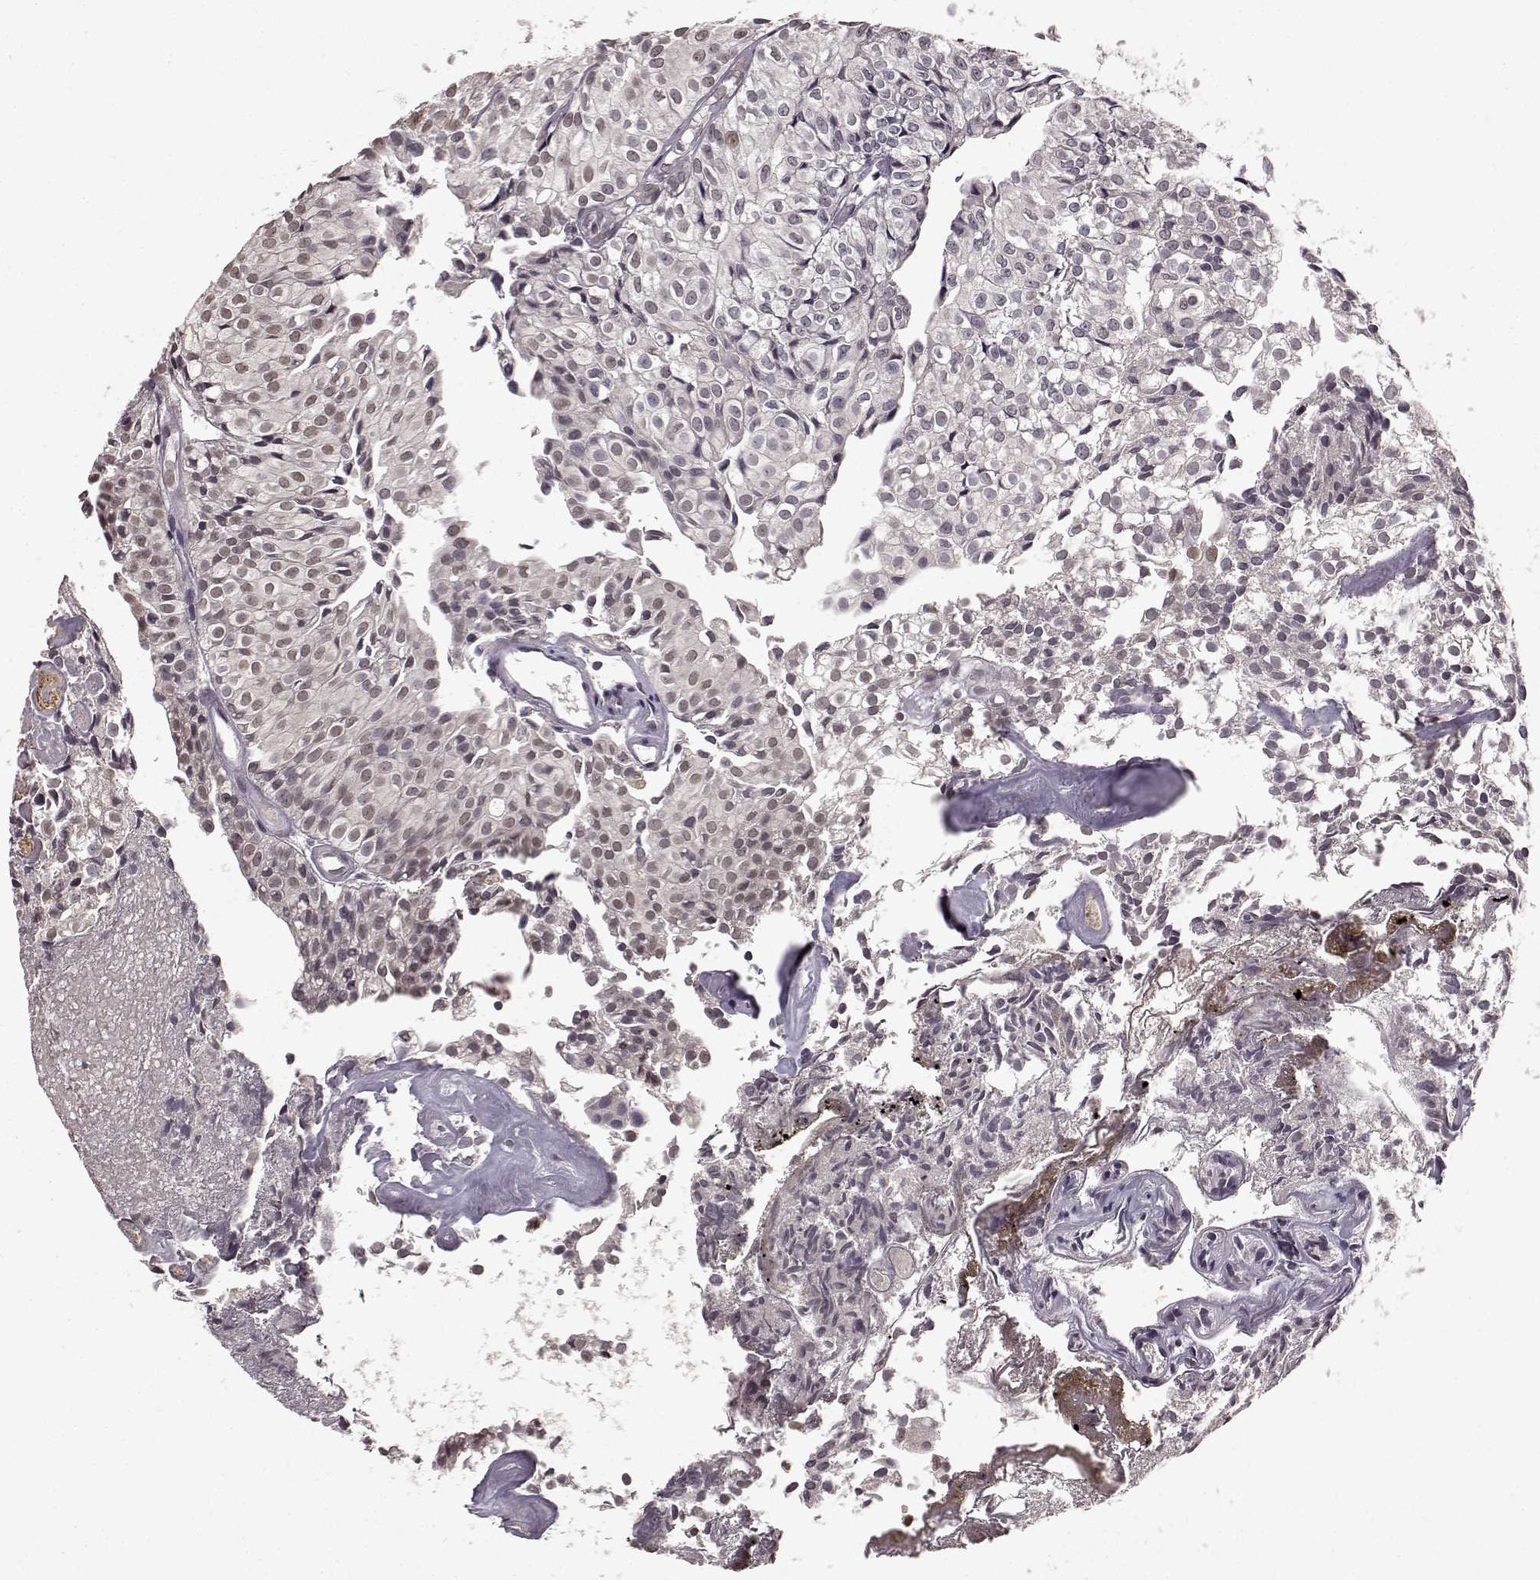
{"staining": {"intensity": "weak", "quantity": "<25%", "location": "nuclear"}, "tissue": "urothelial cancer", "cell_type": "Tumor cells", "image_type": "cancer", "snomed": [{"axis": "morphology", "description": "Urothelial carcinoma, Low grade"}, {"axis": "topography", "description": "Urinary bladder"}], "caption": "High power microscopy image of an IHC micrograph of urothelial cancer, revealing no significant positivity in tumor cells. (Brightfield microscopy of DAB immunohistochemistry at high magnification).", "gene": "NTRK2", "patient": {"sex": "male", "age": 89}}